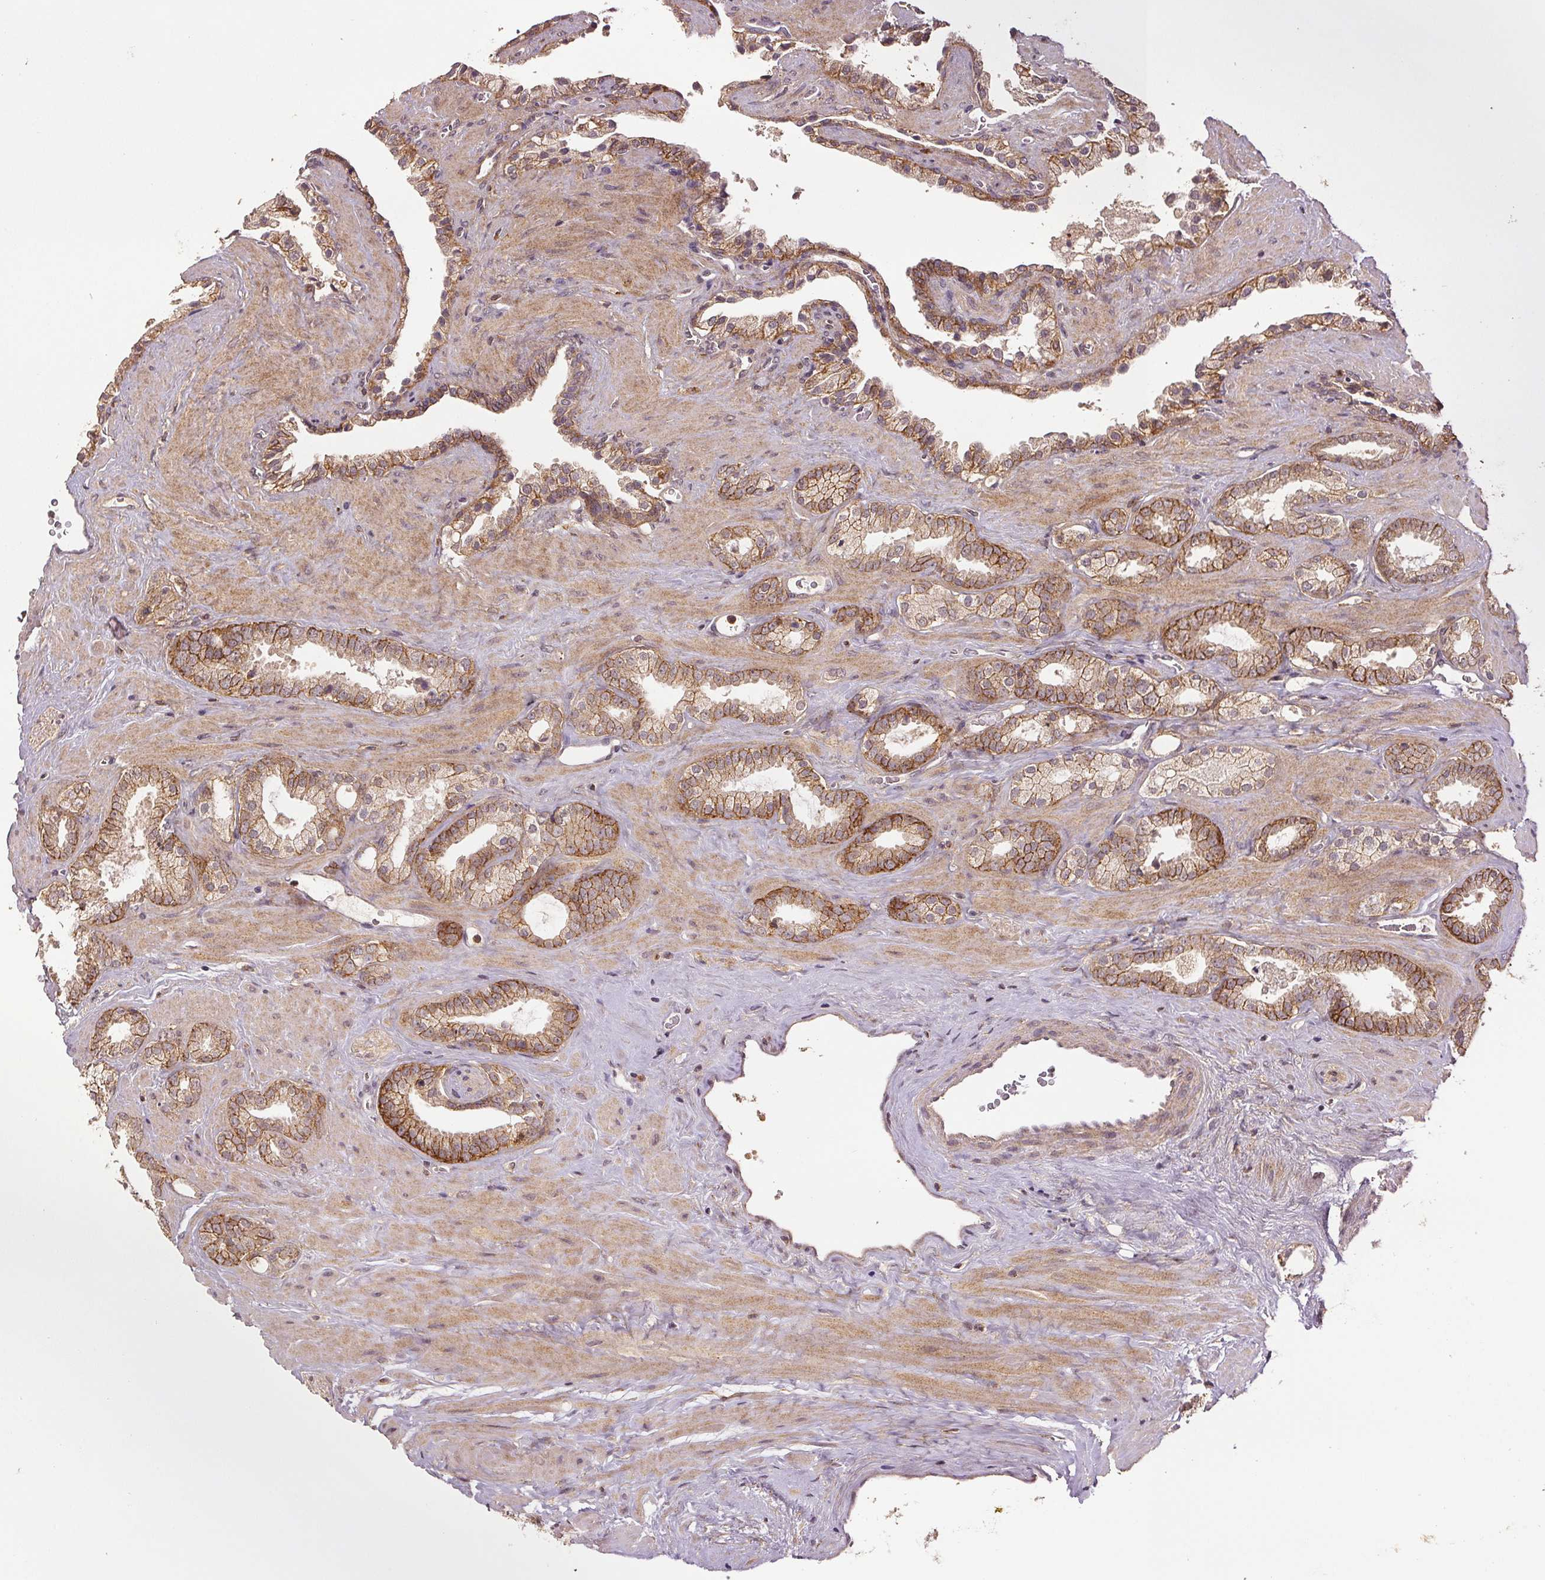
{"staining": {"intensity": "moderate", "quantity": ">75%", "location": "cytoplasmic/membranous"}, "tissue": "prostate cancer", "cell_type": "Tumor cells", "image_type": "cancer", "snomed": [{"axis": "morphology", "description": "Adenocarcinoma, Low grade"}, {"axis": "topography", "description": "Prostate"}], "caption": "Adenocarcinoma (low-grade) (prostate) stained with DAB (3,3'-diaminobenzidine) immunohistochemistry (IHC) shows medium levels of moderate cytoplasmic/membranous staining in about >75% of tumor cells.", "gene": "EPHB3", "patient": {"sex": "male", "age": 62}}